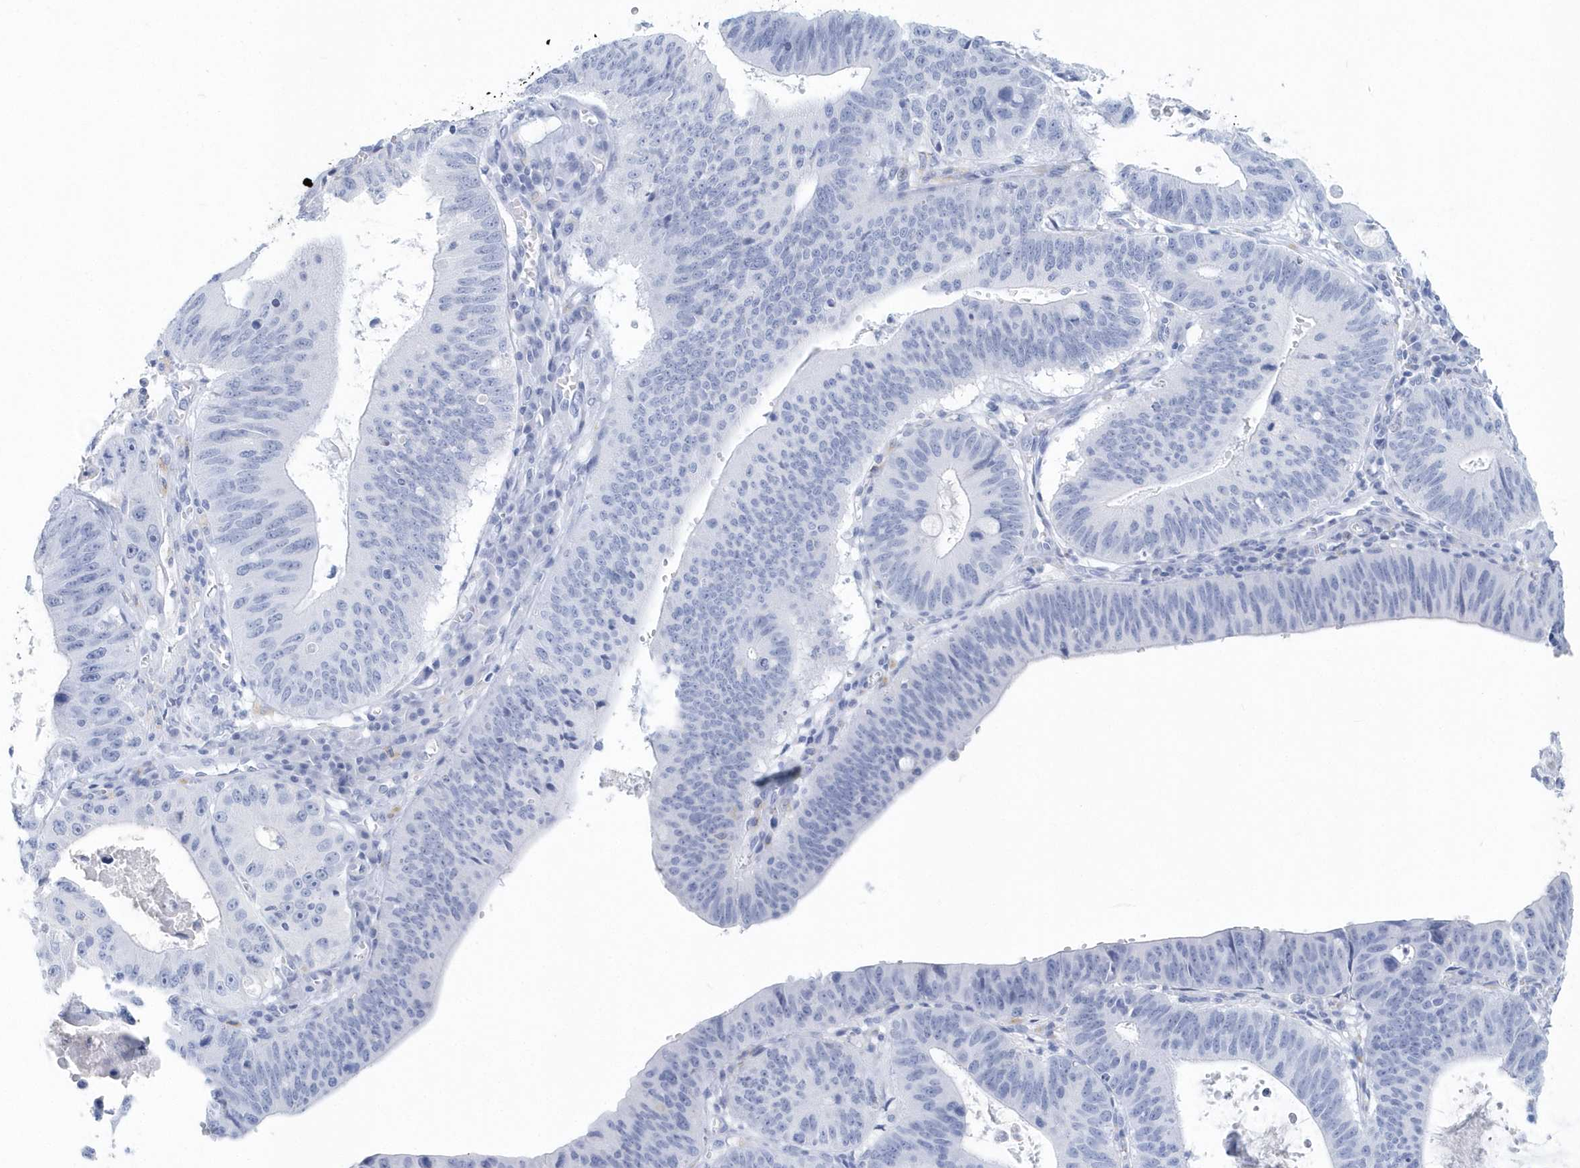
{"staining": {"intensity": "negative", "quantity": "none", "location": "none"}, "tissue": "stomach cancer", "cell_type": "Tumor cells", "image_type": "cancer", "snomed": [{"axis": "morphology", "description": "Adenocarcinoma, NOS"}, {"axis": "topography", "description": "Stomach"}], "caption": "This is a photomicrograph of IHC staining of stomach cancer, which shows no expression in tumor cells.", "gene": "PTPRO", "patient": {"sex": "male", "age": 59}}